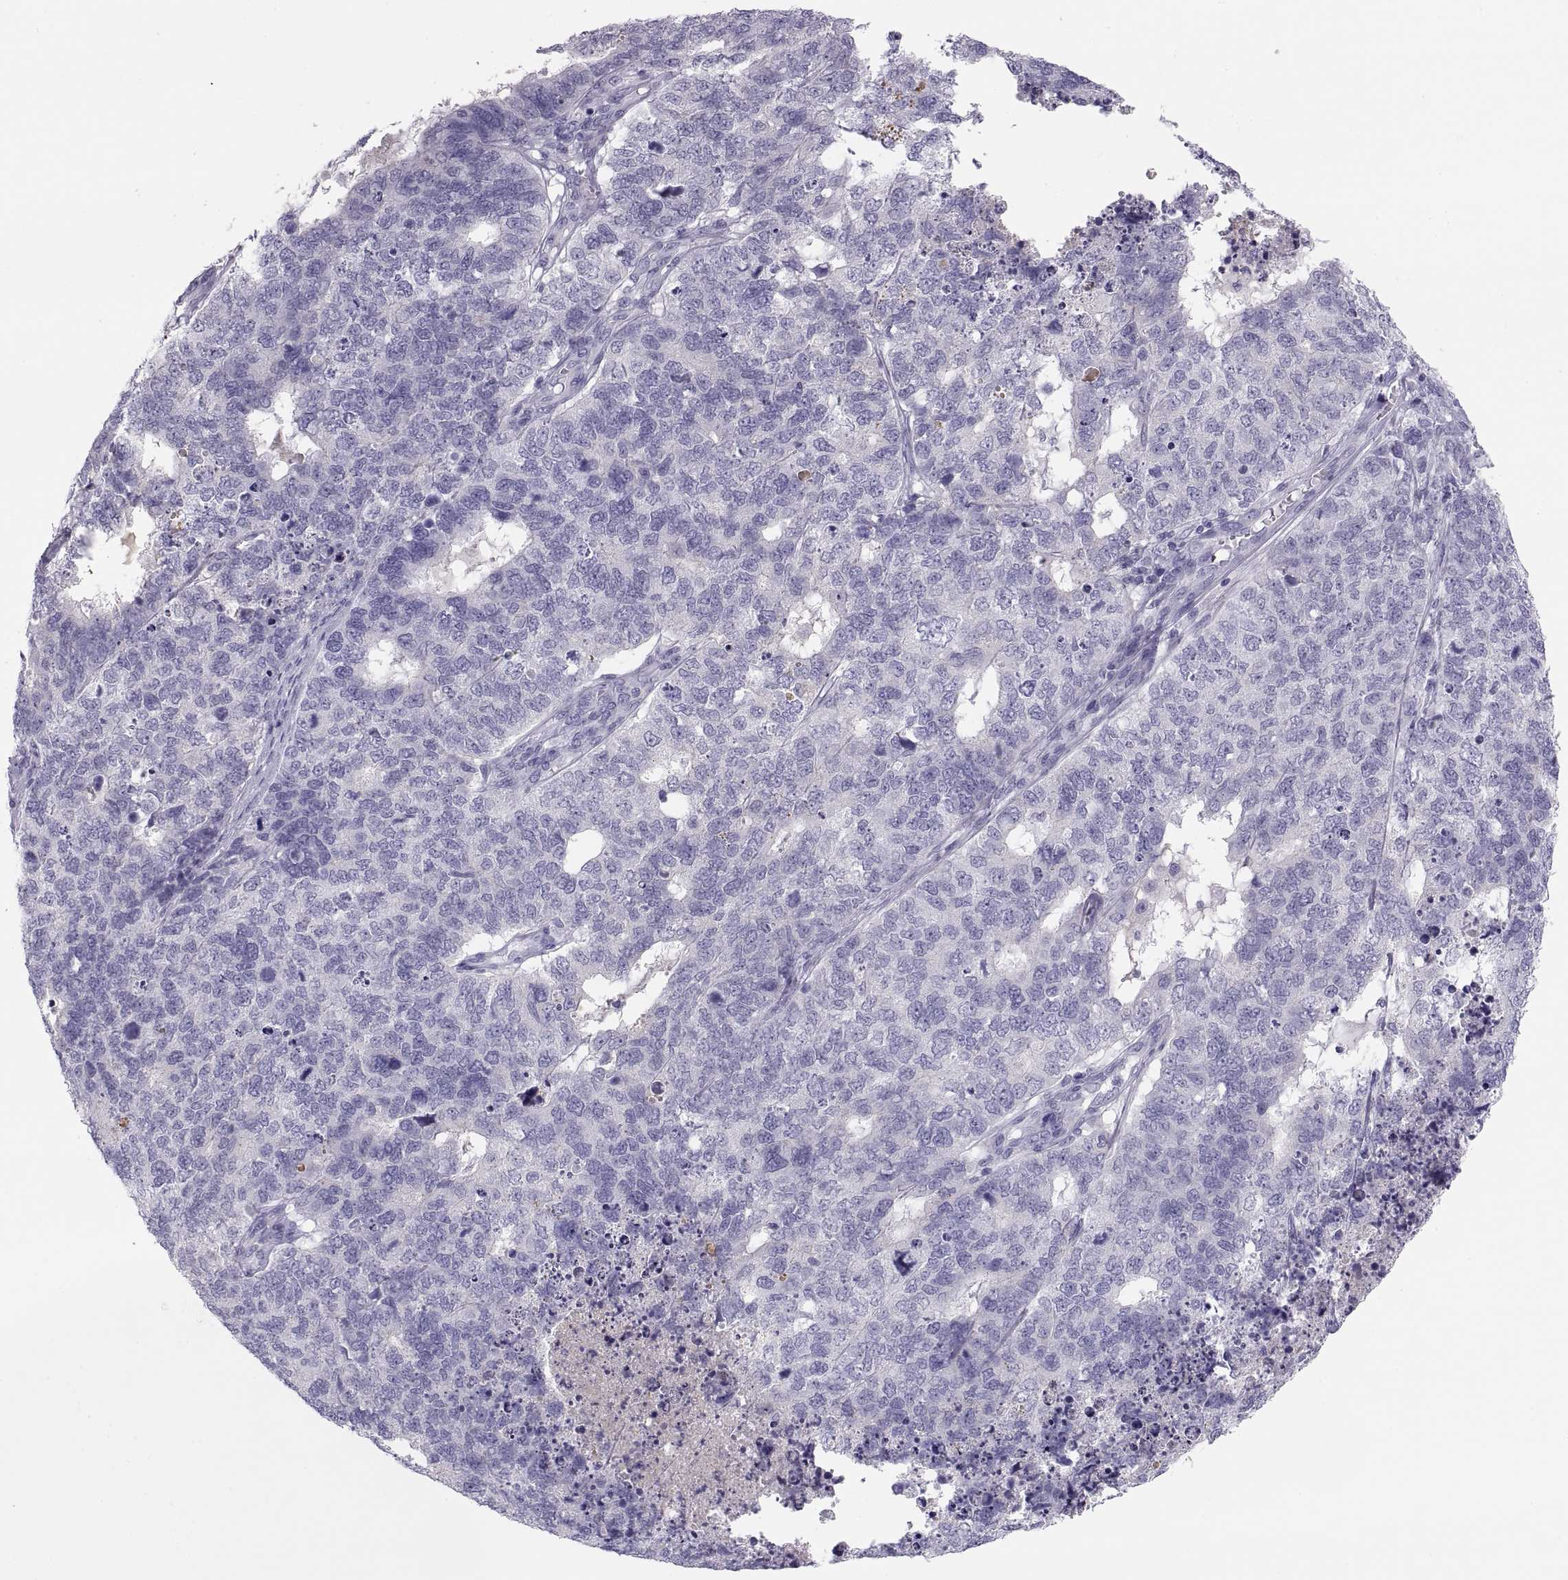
{"staining": {"intensity": "negative", "quantity": "none", "location": "none"}, "tissue": "cervical cancer", "cell_type": "Tumor cells", "image_type": "cancer", "snomed": [{"axis": "morphology", "description": "Squamous cell carcinoma, NOS"}, {"axis": "topography", "description": "Cervix"}], "caption": "Immunohistochemistry image of neoplastic tissue: cervical cancer (squamous cell carcinoma) stained with DAB (3,3'-diaminobenzidine) displays no significant protein staining in tumor cells.", "gene": "MAGEB2", "patient": {"sex": "female", "age": 63}}